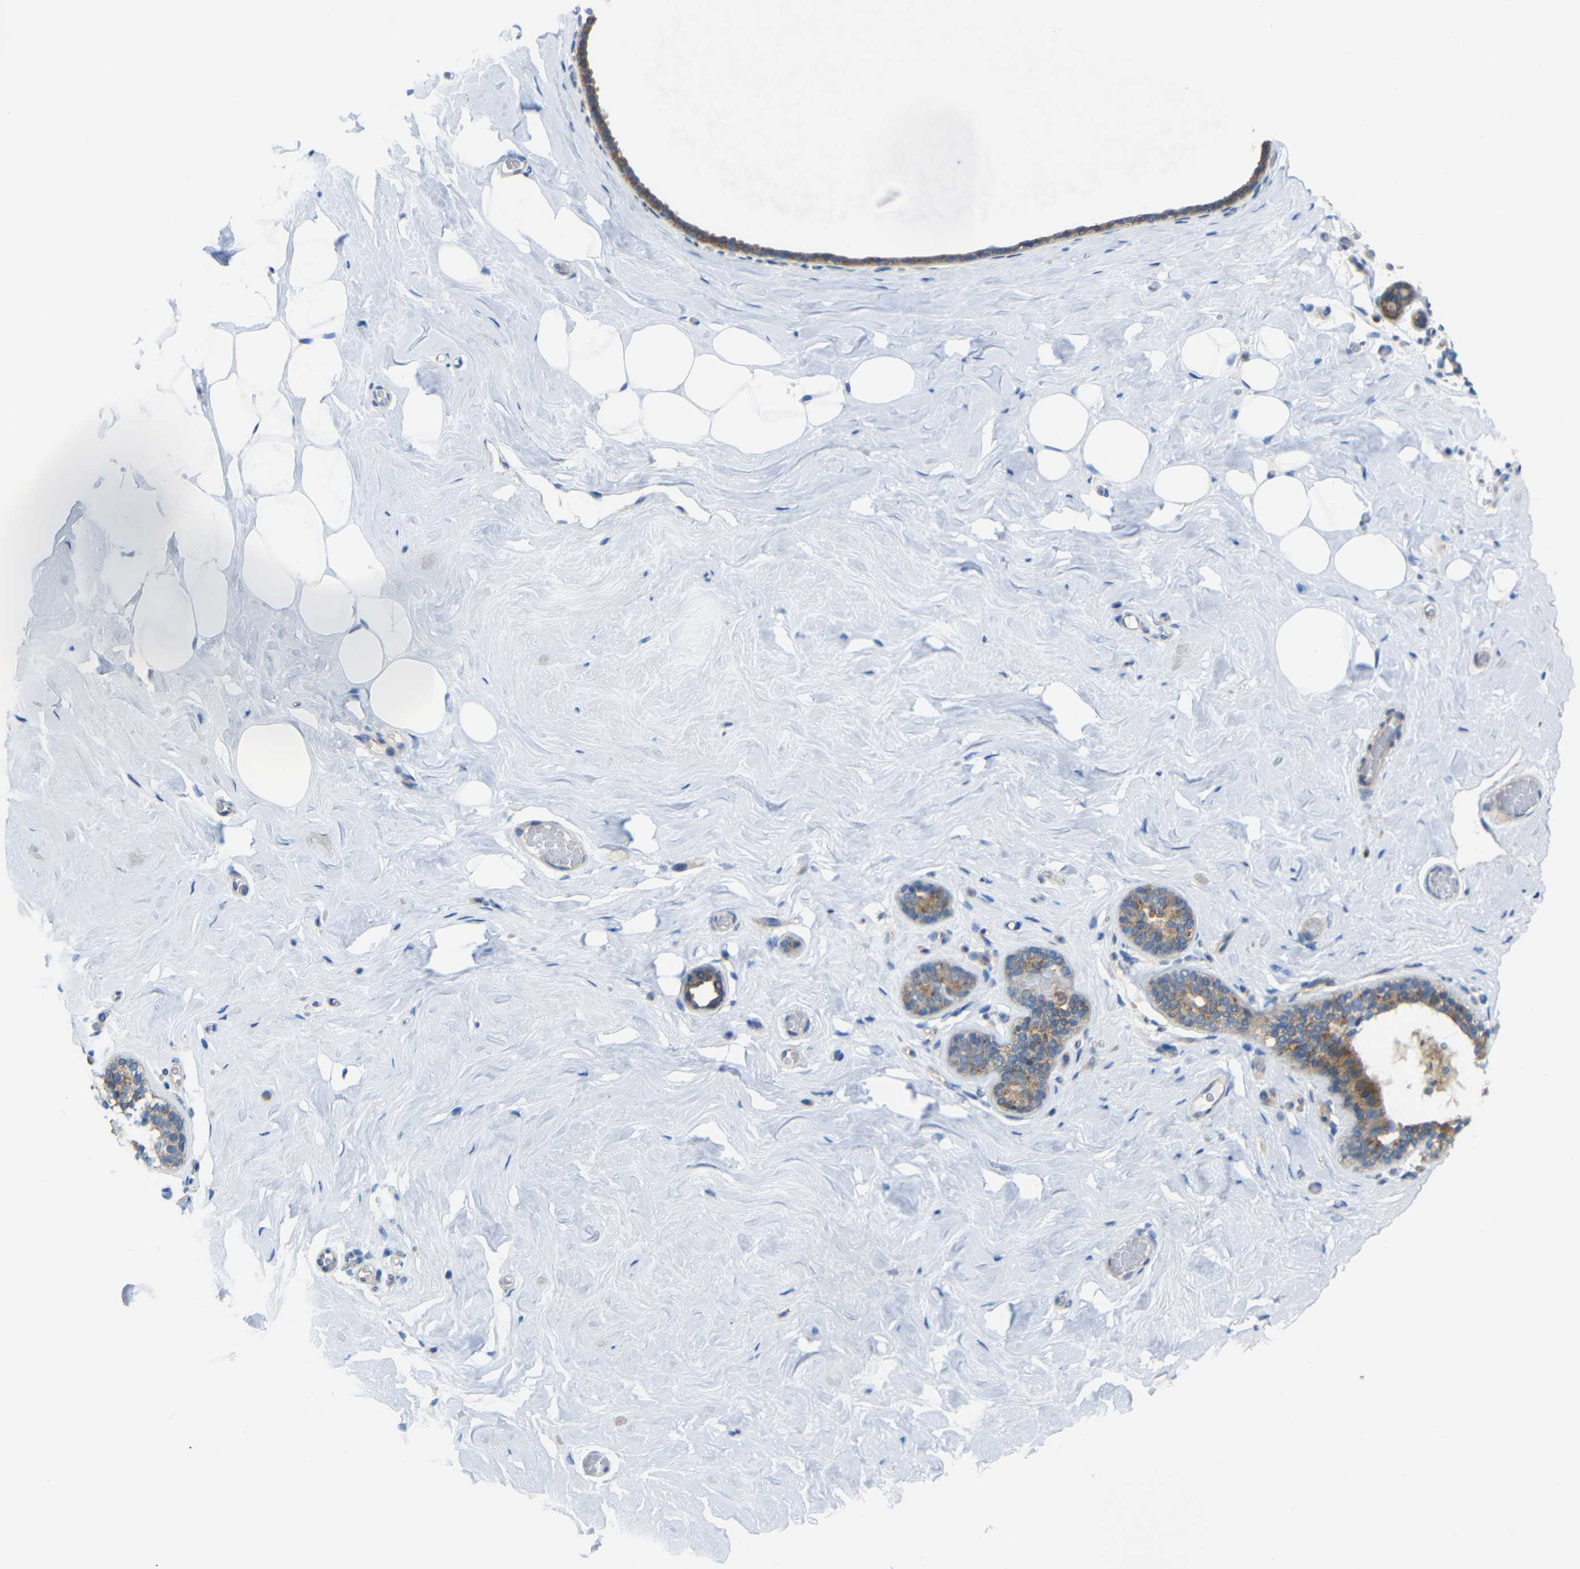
{"staining": {"intensity": "negative", "quantity": "none", "location": "none"}, "tissue": "breast", "cell_type": "Adipocytes", "image_type": "normal", "snomed": [{"axis": "morphology", "description": "Normal tissue, NOS"}, {"axis": "topography", "description": "Breast"}], "caption": "Human breast stained for a protein using immunohistochemistry (IHC) exhibits no staining in adipocytes.", "gene": "SYPL1", "patient": {"sex": "female", "age": 75}}